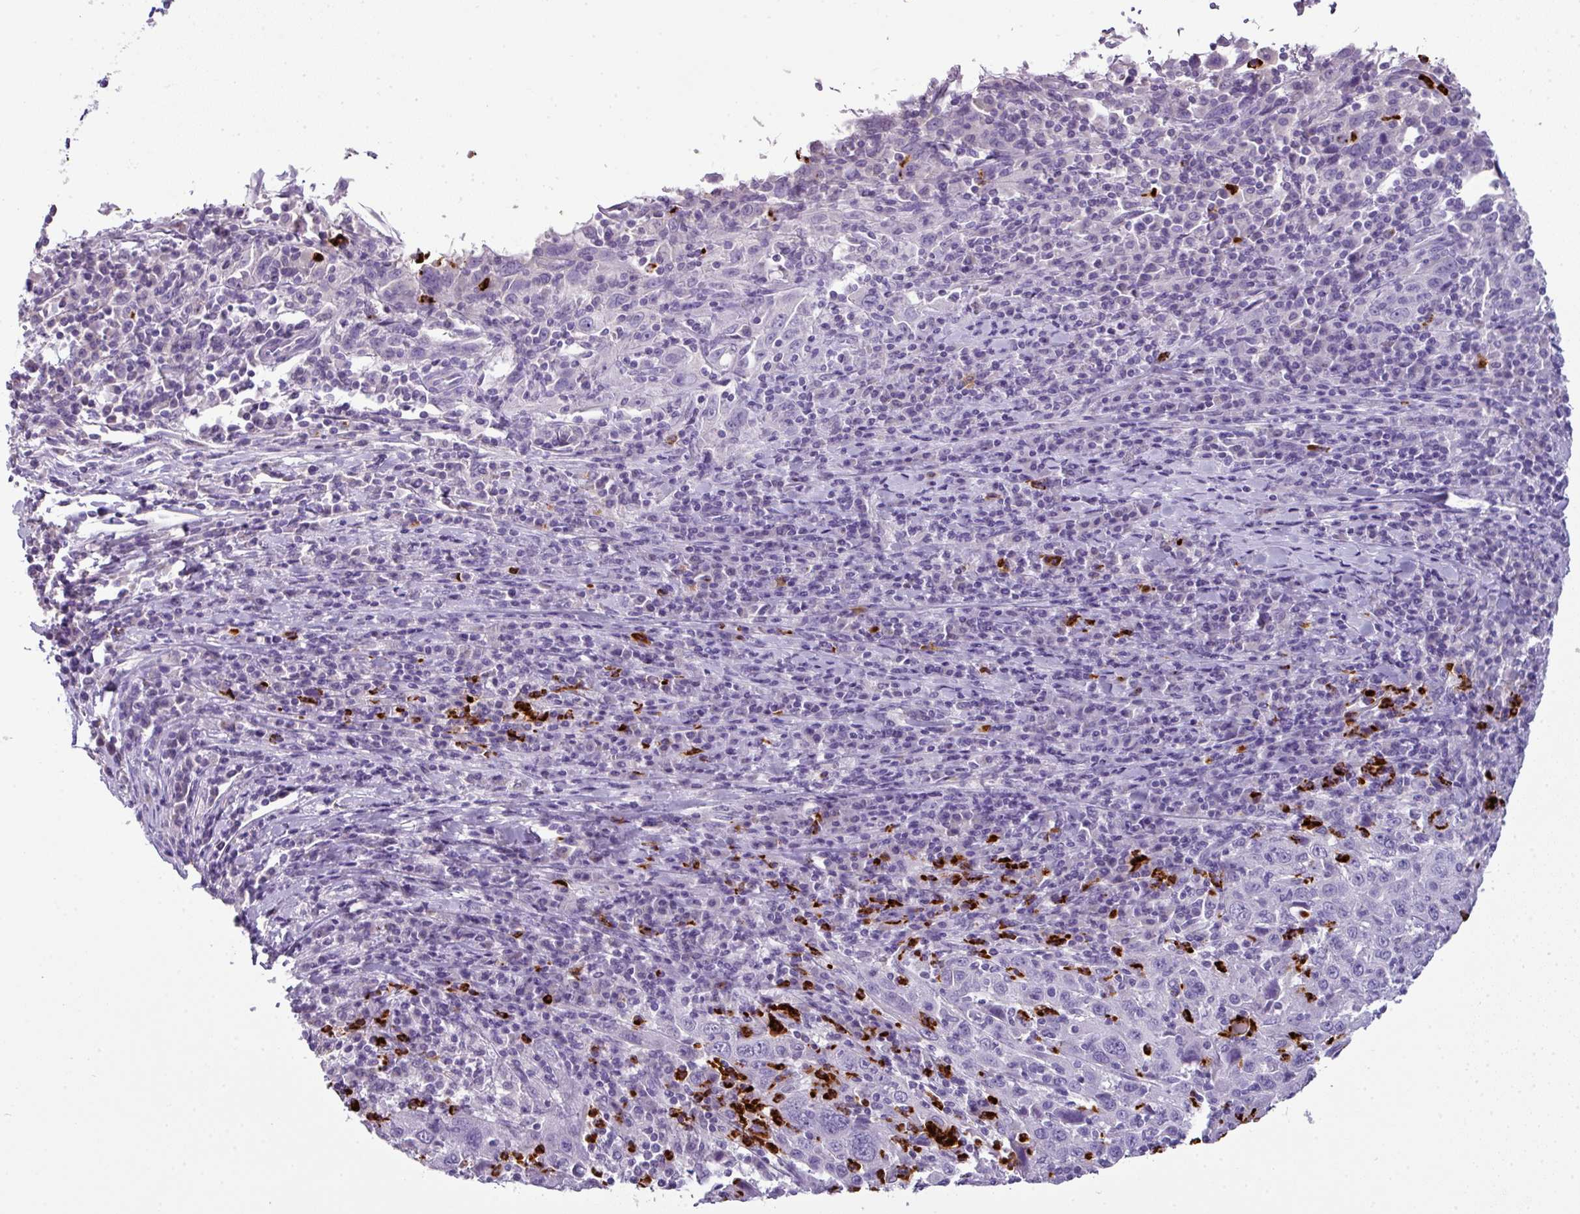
{"staining": {"intensity": "negative", "quantity": "none", "location": "none"}, "tissue": "cervical cancer", "cell_type": "Tumor cells", "image_type": "cancer", "snomed": [{"axis": "morphology", "description": "Squamous cell carcinoma, NOS"}, {"axis": "topography", "description": "Cervix"}], "caption": "Immunohistochemical staining of human cervical cancer (squamous cell carcinoma) exhibits no significant positivity in tumor cells. (Immunohistochemistry (ihc), brightfield microscopy, high magnification).", "gene": "CTSG", "patient": {"sex": "female", "age": 46}}